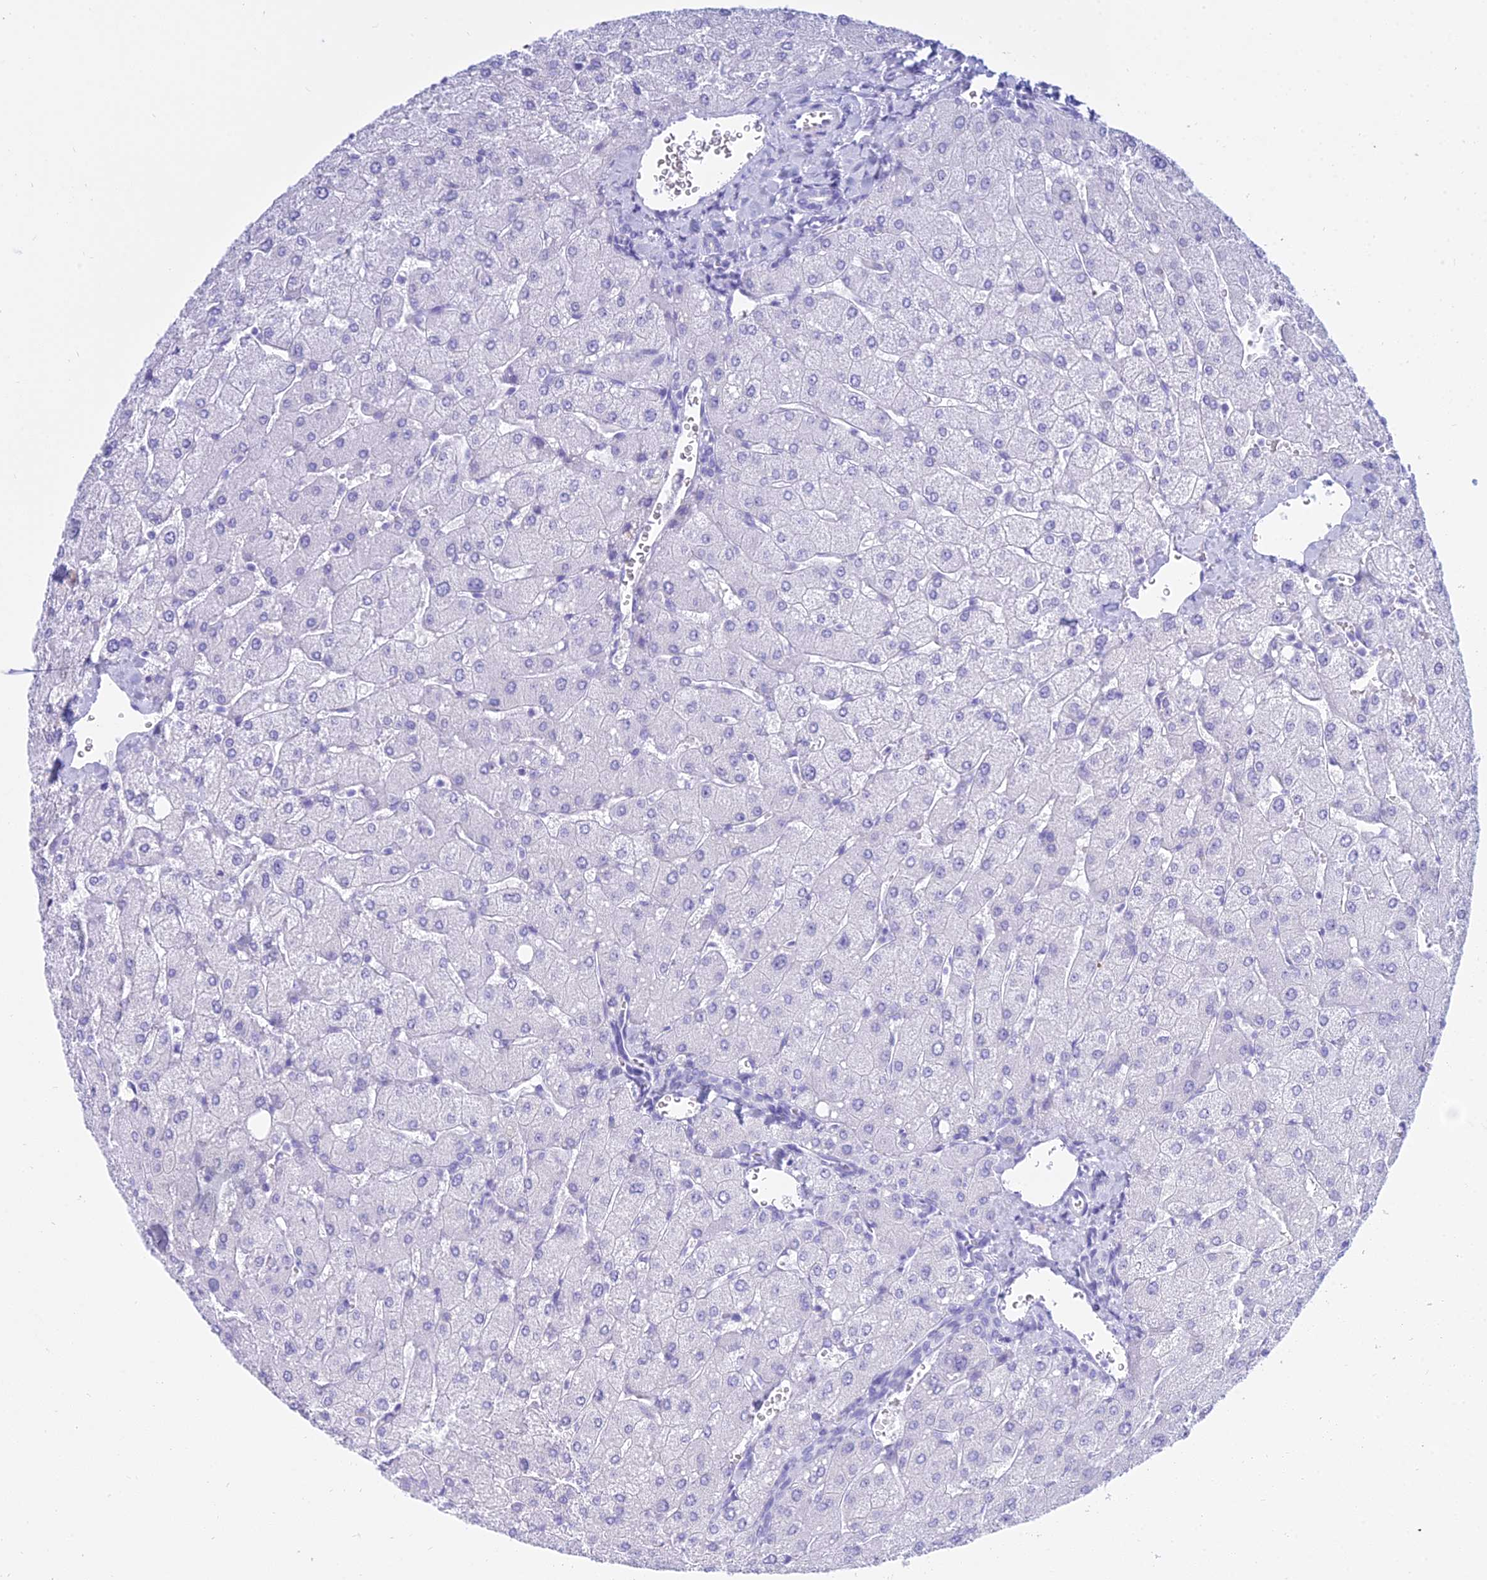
{"staining": {"intensity": "negative", "quantity": "none", "location": "none"}, "tissue": "liver", "cell_type": "Cholangiocytes", "image_type": "normal", "snomed": [{"axis": "morphology", "description": "Normal tissue, NOS"}, {"axis": "topography", "description": "Liver"}], "caption": "Cholangiocytes show no significant positivity in benign liver. Brightfield microscopy of IHC stained with DAB (3,3'-diaminobenzidine) (brown) and hematoxylin (blue), captured at high magnification.", "gene": "PATE4", "patient": {"sex": "male", "age": 55}}